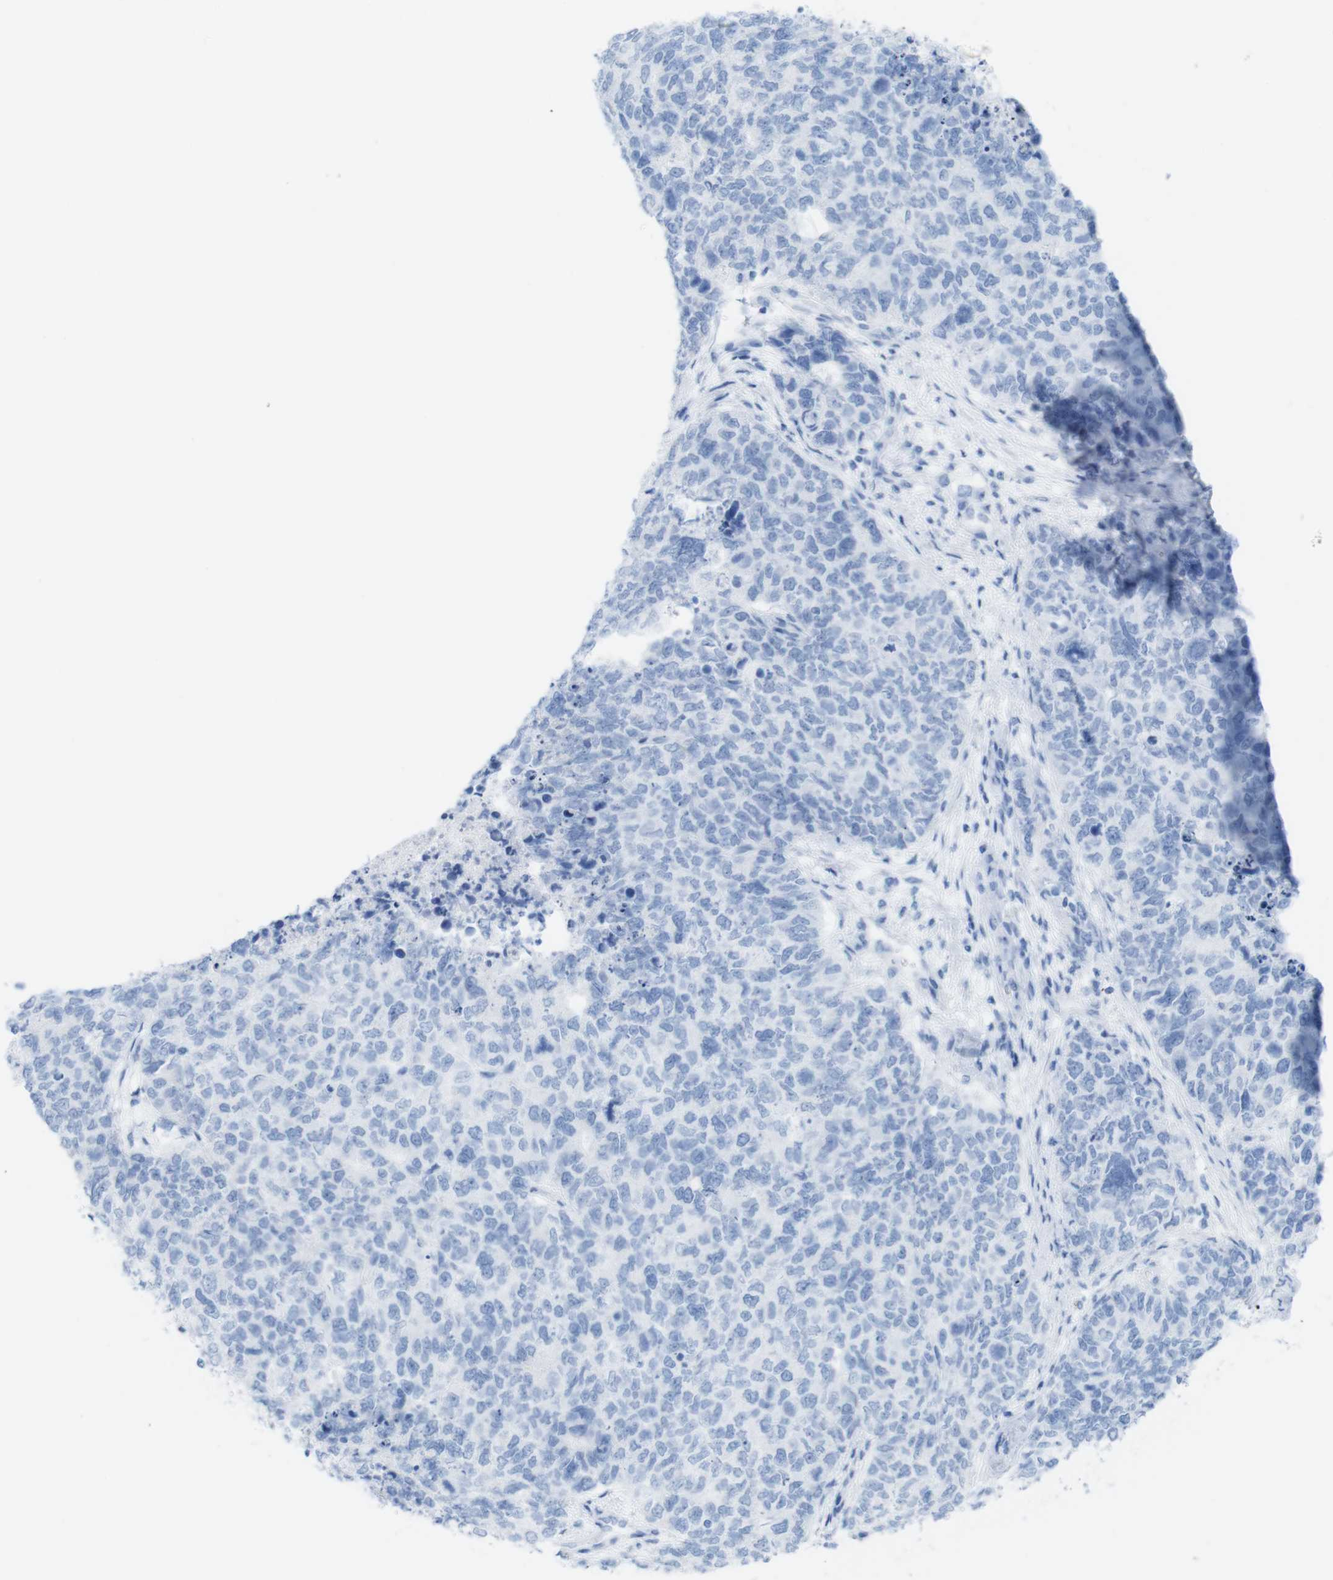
{"staining": {"intensity": "negative", "quantity": "none", "location": "none"}, "tissue": "cervical cancer", "cell_type": "Tumor cells", "image_type": "cancer", "snomed": [{"axis": "morphology", "description": "Squamous cell carcinoma, NOS"}, {"axis": "topography", "description": "Cervix"}], "caption": "Immunohistochemical staining of cervical cancer reveals no significant staining in tumor cells.", "gene": "MYH7", "patient": {"sex": "female", "age": 63}}